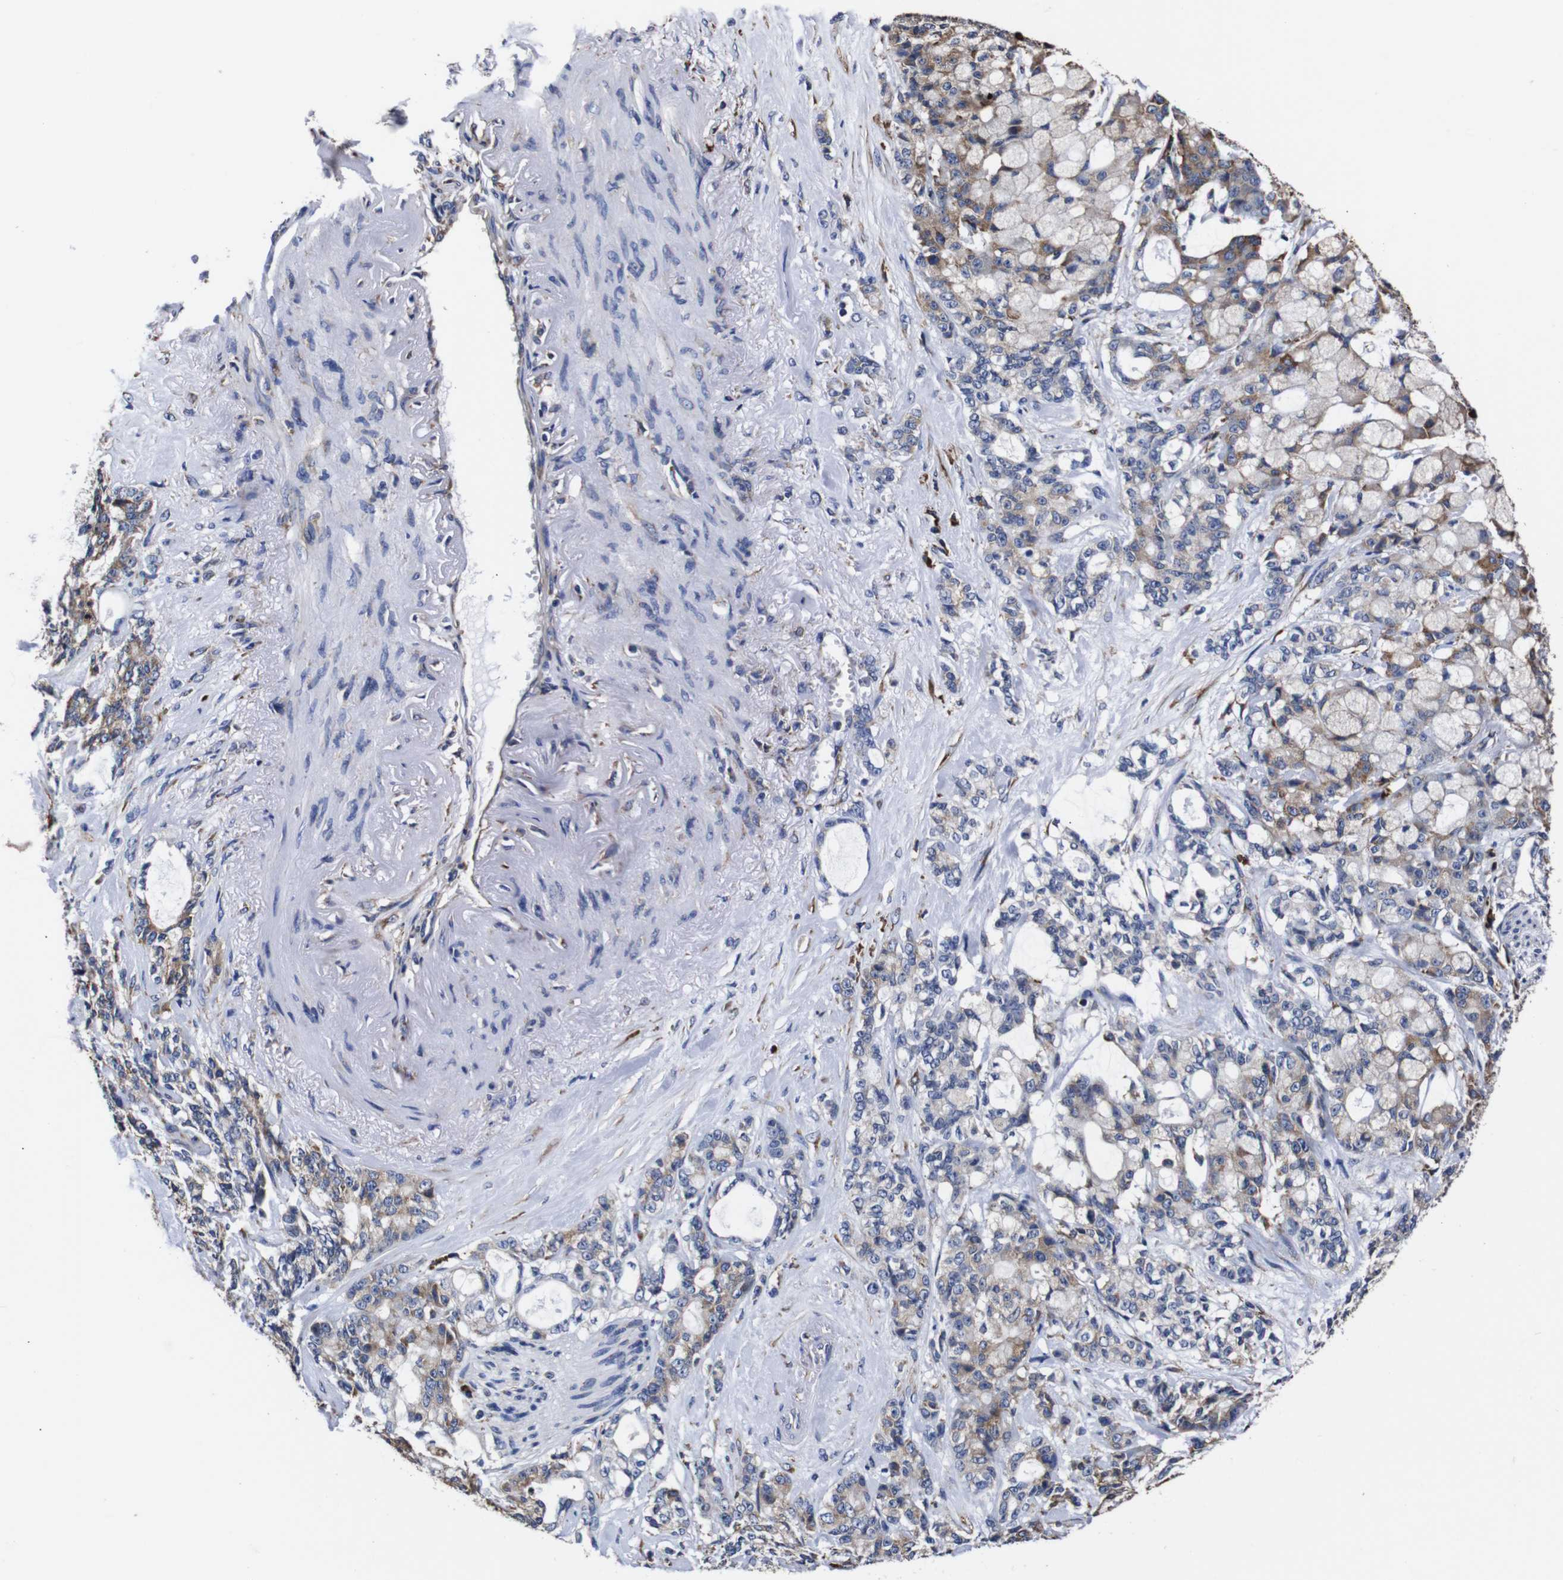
{"staining": {"intensity": "moderate", "quantity": "<25%", "location": "cytoplasmic/membranous"}, "tissue": "pancreatic cancer", "cell_type": "Tumor cells", "image_type": "cancer", "snomed": [{"axis": "morphology", "description": "Adenocarcinoma, NOS"}, {"axis": "topography", "description": "Pancreas"}], "caption": "Pancreatic cancer tissue reveals moderate cytoplasmic/membranous expression in about <25% of tumor cells, visualized by immunohistochemistry.", "gene": "PPIB", "patient": {"sex": "female", "age": 73}}